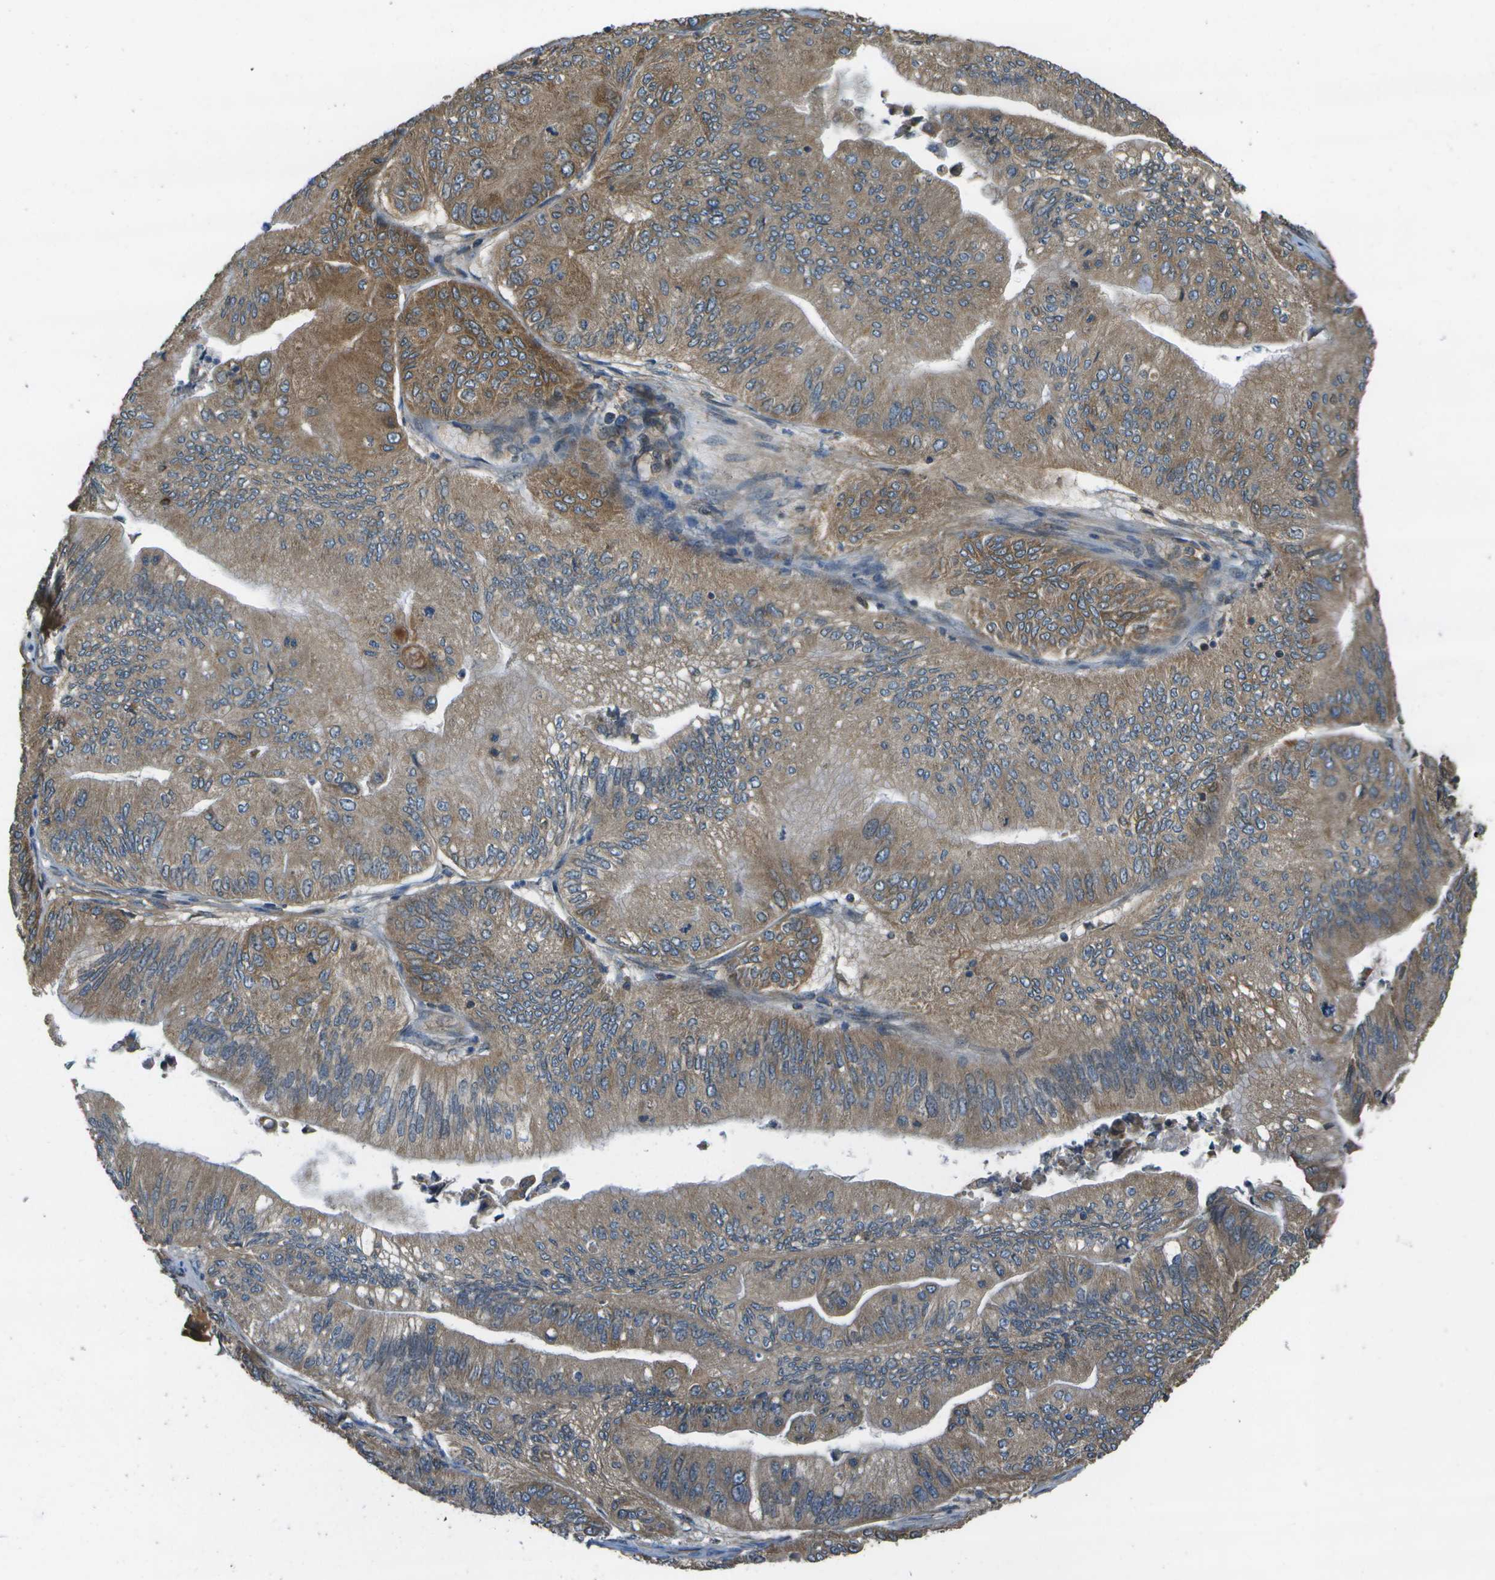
{"staining": {"intensity": "moderate", "quantity": ">75%", "location": "cytoplasmic/membranous"}, "tissue": "ovarian cancer", "cell_type": "Tumor cells", "image_type": "cancer", "snomed": [{"axis": "morphology", "description": "Cystadenocarcinoma, mucinous, NOS"}, {"axis": "topography", "description": "Ovary"}], "caption": "Moderate cytoplasmic/membranous staining for a protein is seen in approximately >75% of tumor cells of mucinous cystadenocarcinoma (ovarian) using immunohistochemistry (IHC).", "gene": "HFE", "patient": {"sex": "female", "age": 61}}